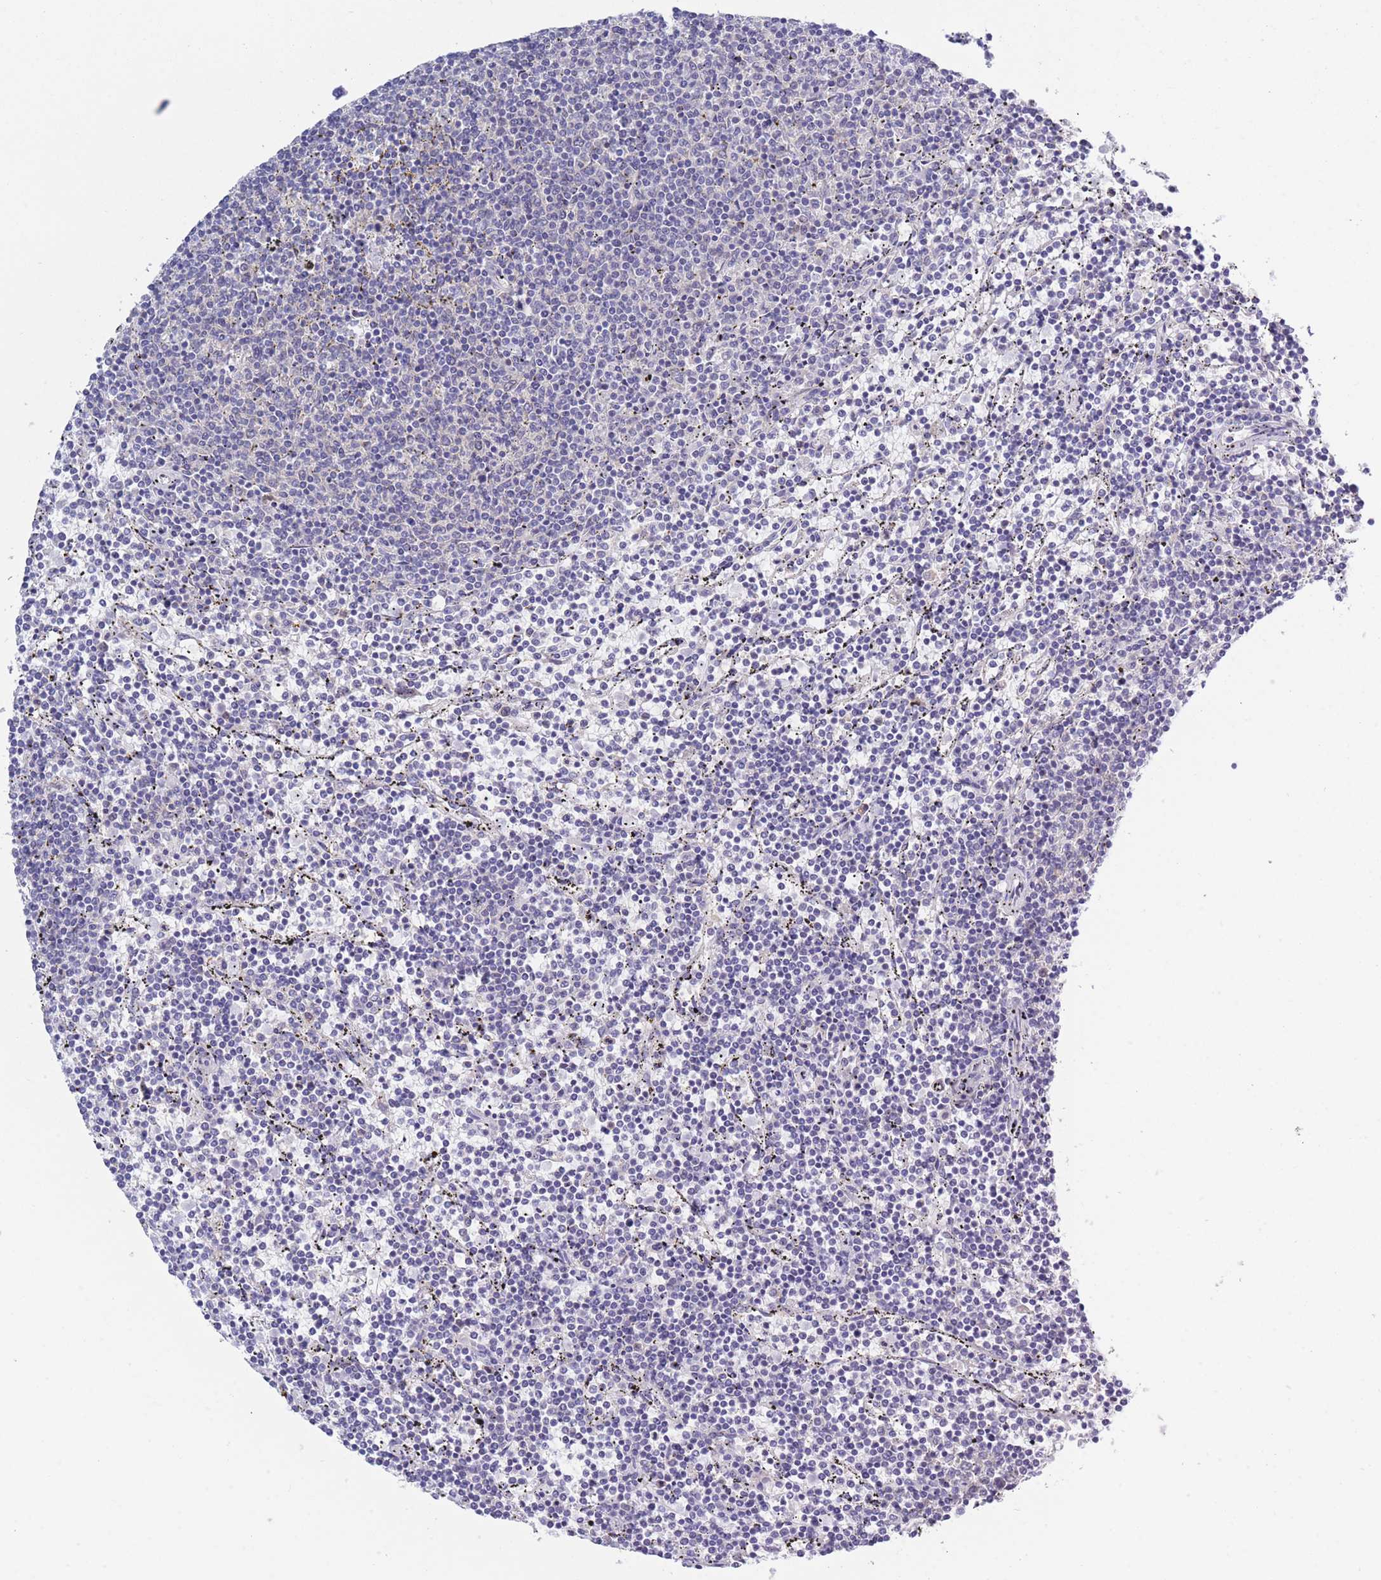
{"staining": {"intensity": "negative", "quantity": "none", "location": "none"}, "tissue": "lymphoma", "cell_type": "Tumor cells", "image_type": "cancer", "snomed": [{"axis": "morphology", "description": "Malignant lymphoma, non-Hodgkin's type, Low grade"}, {"axis": "topography", "description": "Spleen"}], "caption": "High power microscopy photomicrograph of an IHC photomicrograph of lymphoma, revealing no significant expression in tumor cells.", "gene": "COPG2", "patient": {"sex": "female", "age": 50}}